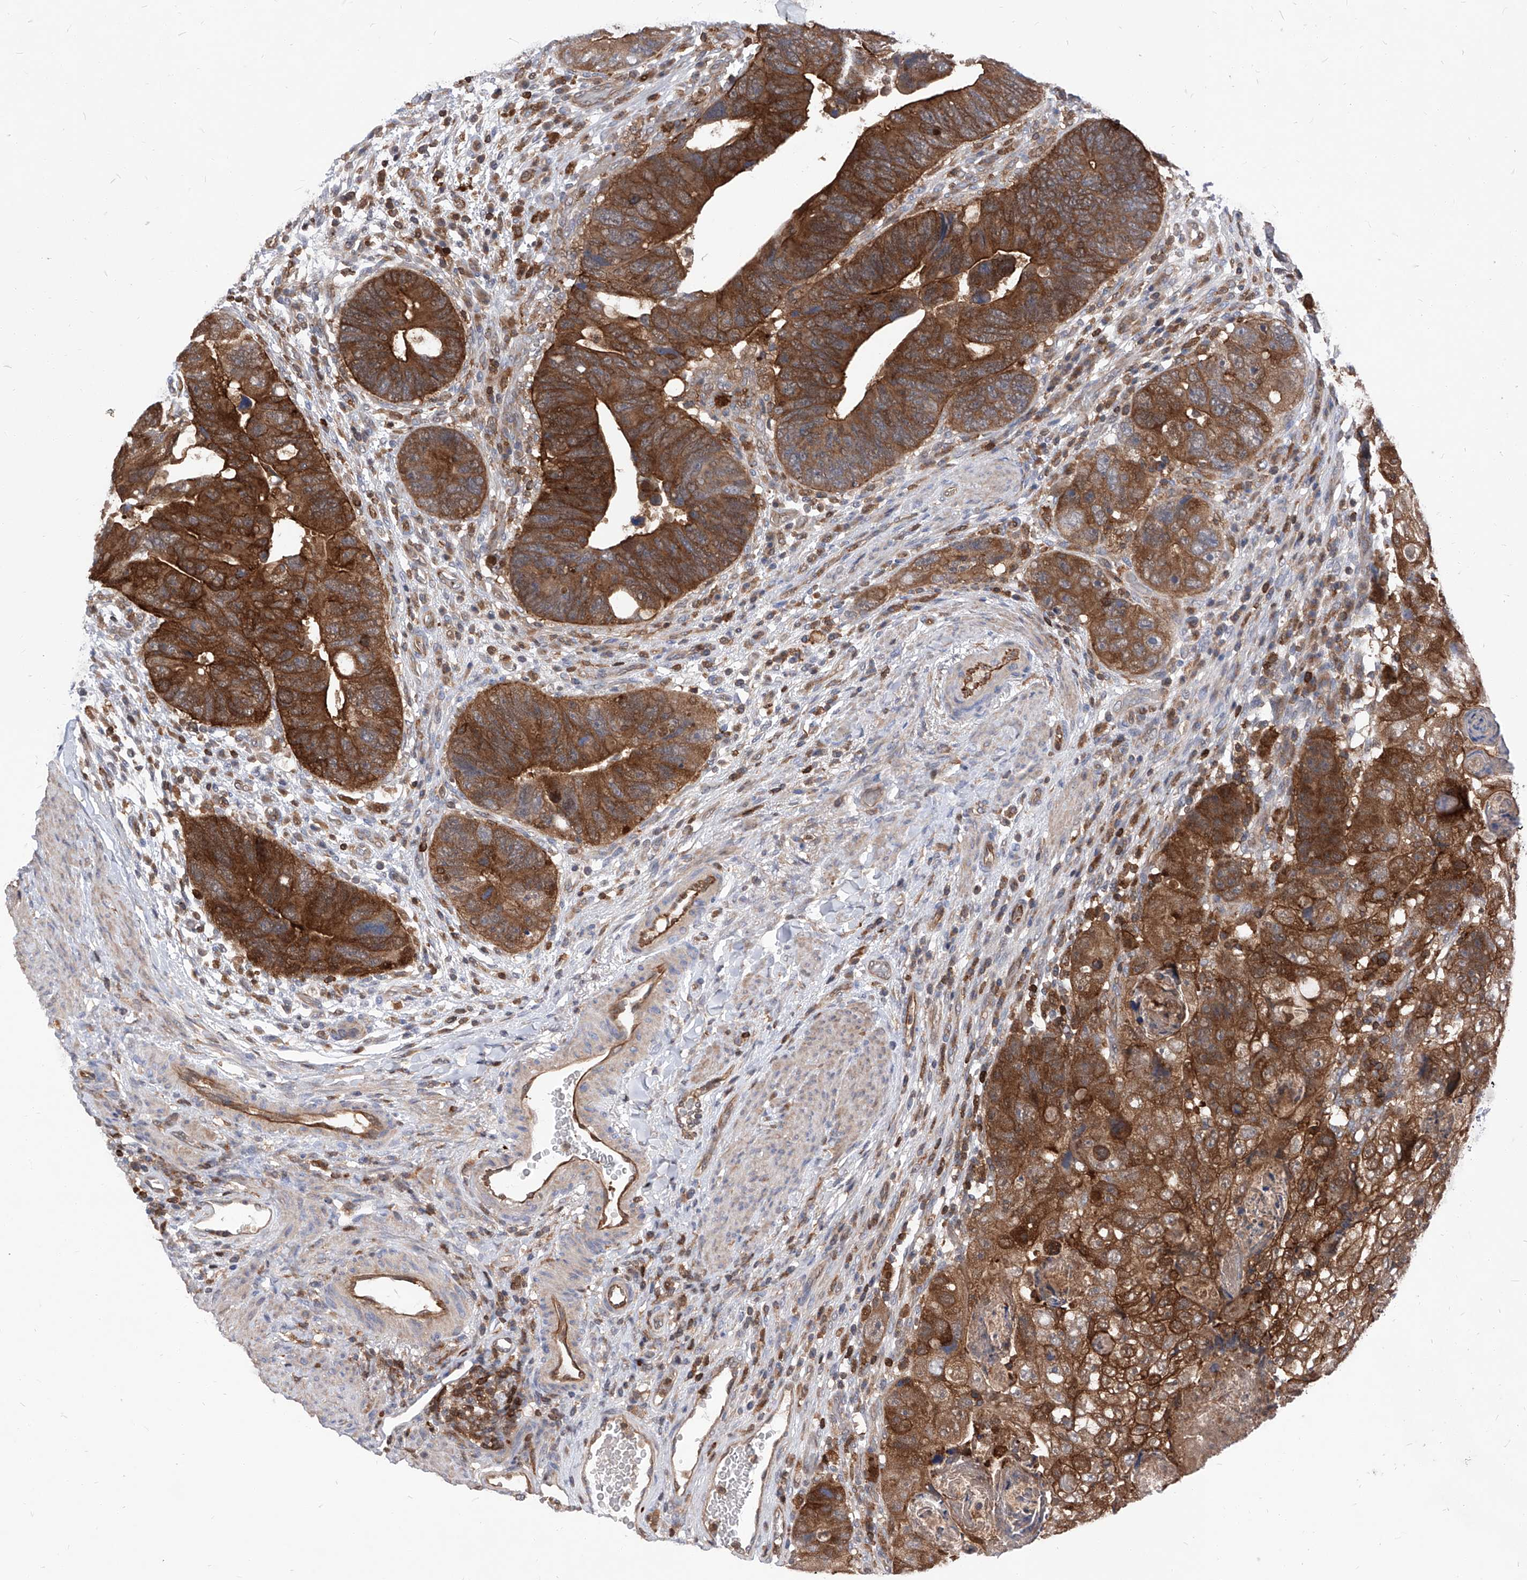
{"staining": {"intensity": "strong", "quantity": ">75%", "location": "cytoplasmic/membranous"}, "tissue": "colorectal cancer", "cell_type": "Tumor cells", "image_type": "cancer", "snomed": [{"axis": "morphology", "description": "Adenocarcinoma, NOS"}, {"axis": "topography", "description": "Rectum"}], "caption": "Protein positivity by immunohistochemistry (IHC) displays strong cytoplasmic/membranous expression in approximately >75% of tumor cells in colorectal cancer.", "gene": "ABRACL", "patient": {"sex": "male", "age": 59}}